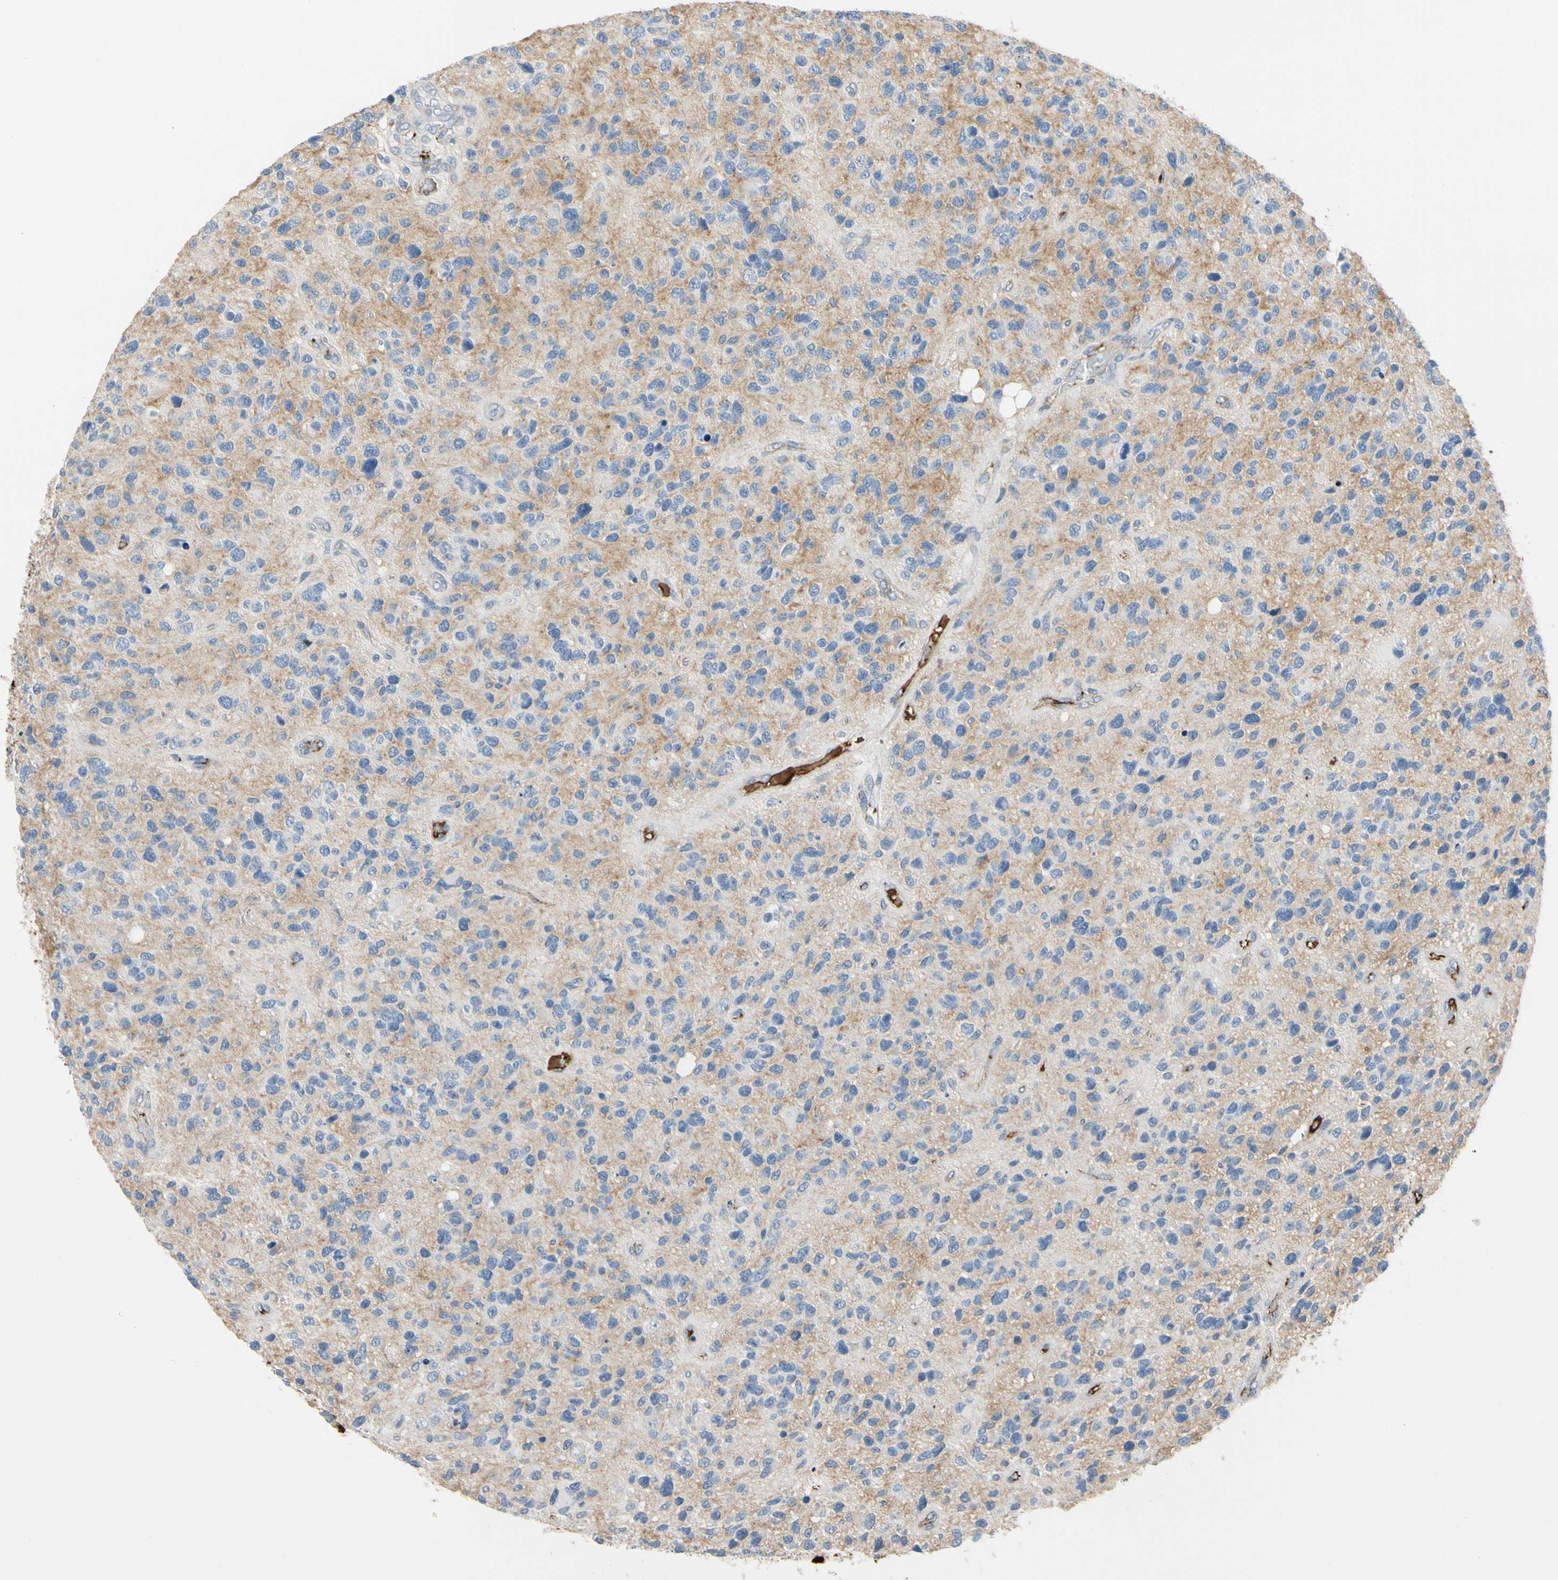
{"staining": {"intensity": "weak", "quantity": "25%-75%", "location": "cytoplasmic/membranous"}, "tissue": "glioma", "cell_type": "Tumor cells", "image_type": "cancer", "snomed": [{"axis": "morphology", "description": "Glioma, malignant, High grade"}, {"axis": "topography", "description": "Brain"}], "caption": "Immunohistochemical staining of human glioma reveals weak cytoplasmic/membranous protein staining in about 25%-75% of tumor cells. The protein of interest is stained brown, and the nuclei are stained in blue (DAB (3,3'-diaminobenzidine) IHC with brightfield microscopy, high magnification).", "gene": "FGB", "patient": {"sex": "female", "age": 58}}